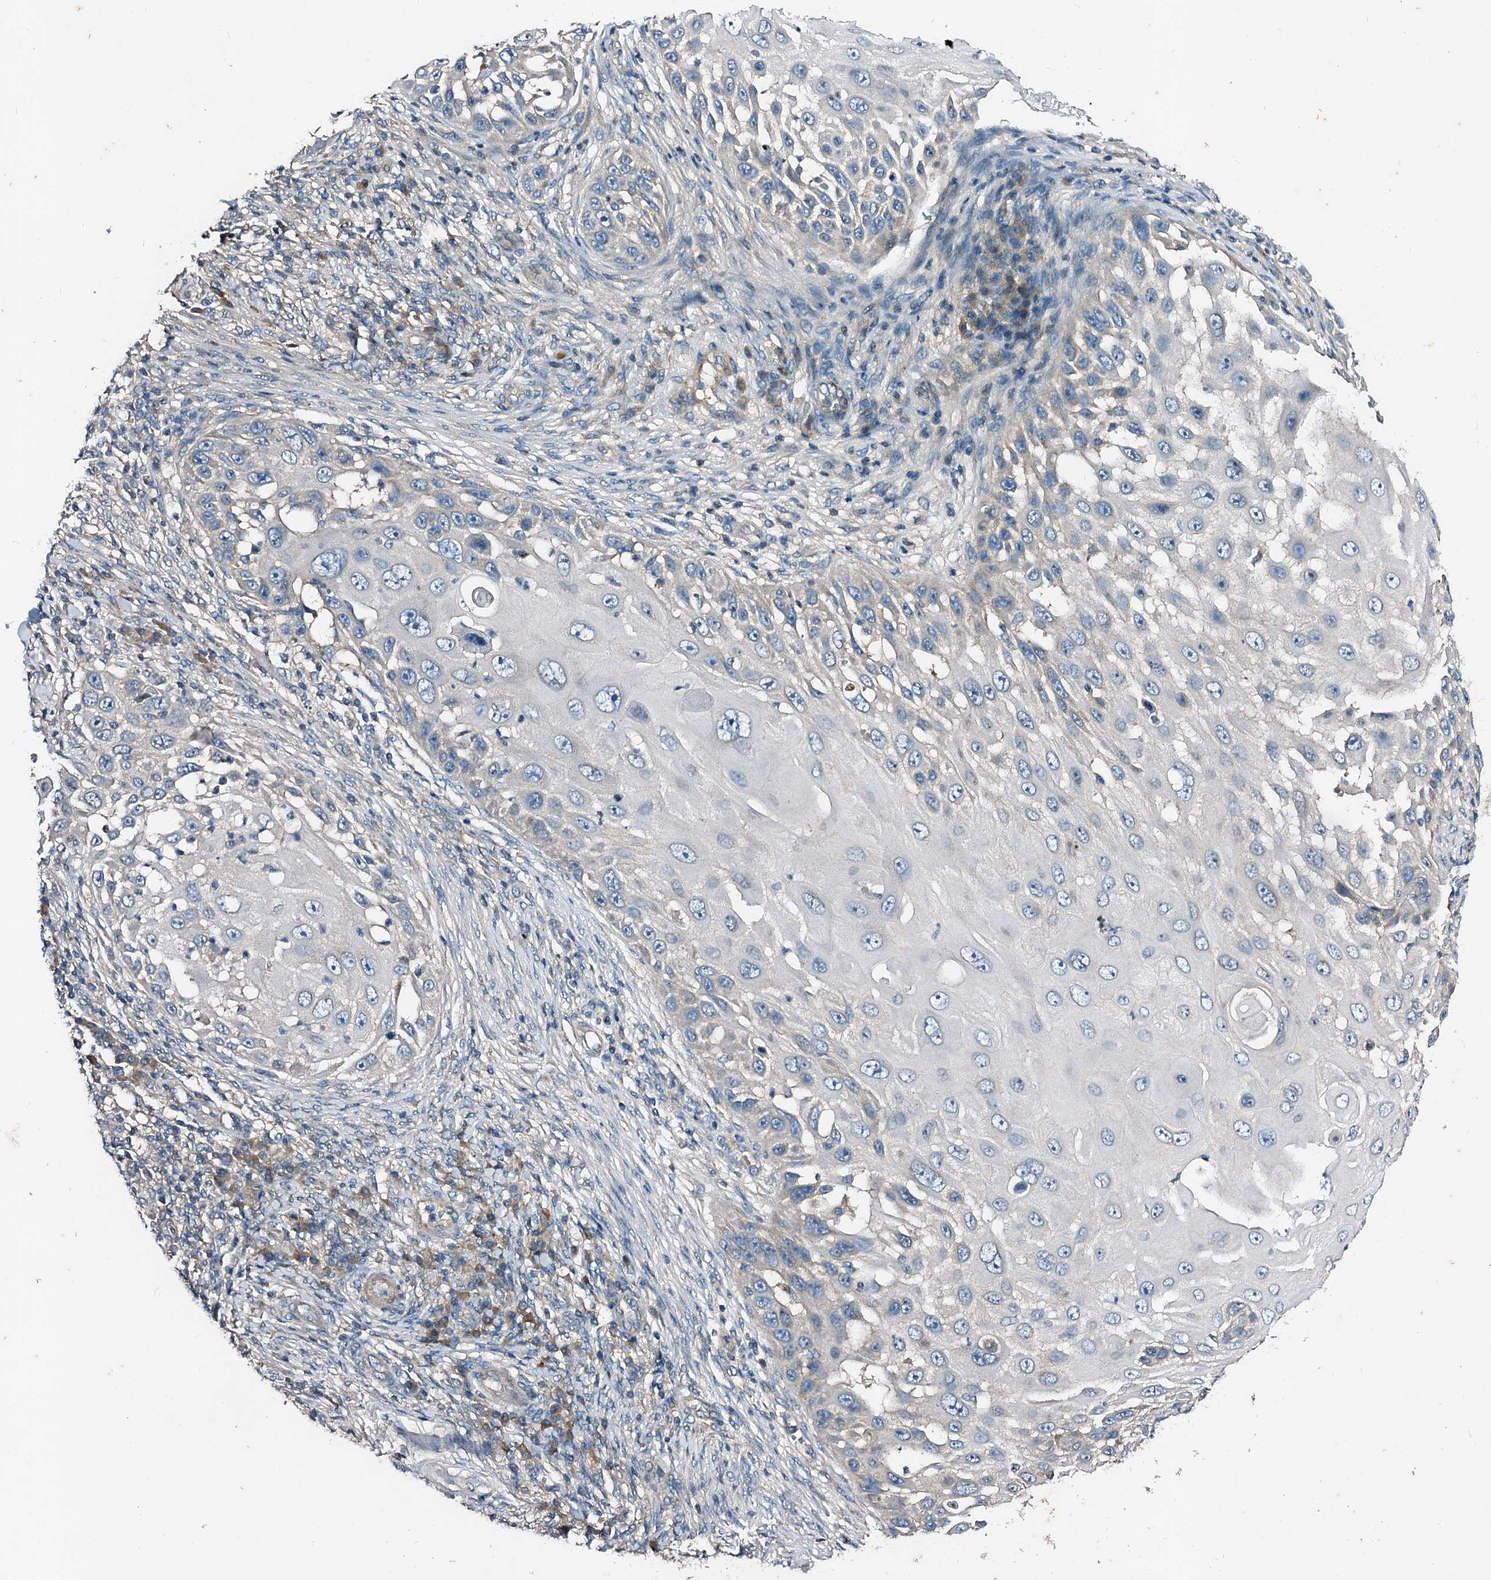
{"staining": {"intensity": "negative", "quantity": "none", "location": "none"}, "tissue": "skin cancer", "cell_type": "Tumor cells", "image_type": "cancer", "snomed": [{"axis": "morphology", "description": "Squamous cell carcinoma, NOS"}, {"axis": "topography", "description": "Skin"}], "caption": "An image of skin squamous cell carcinoma stained for a protein exhibits no brown staining in tumor cells.", "gene": "FIBIN", "patient": {"sex": "female", "age": 44}}